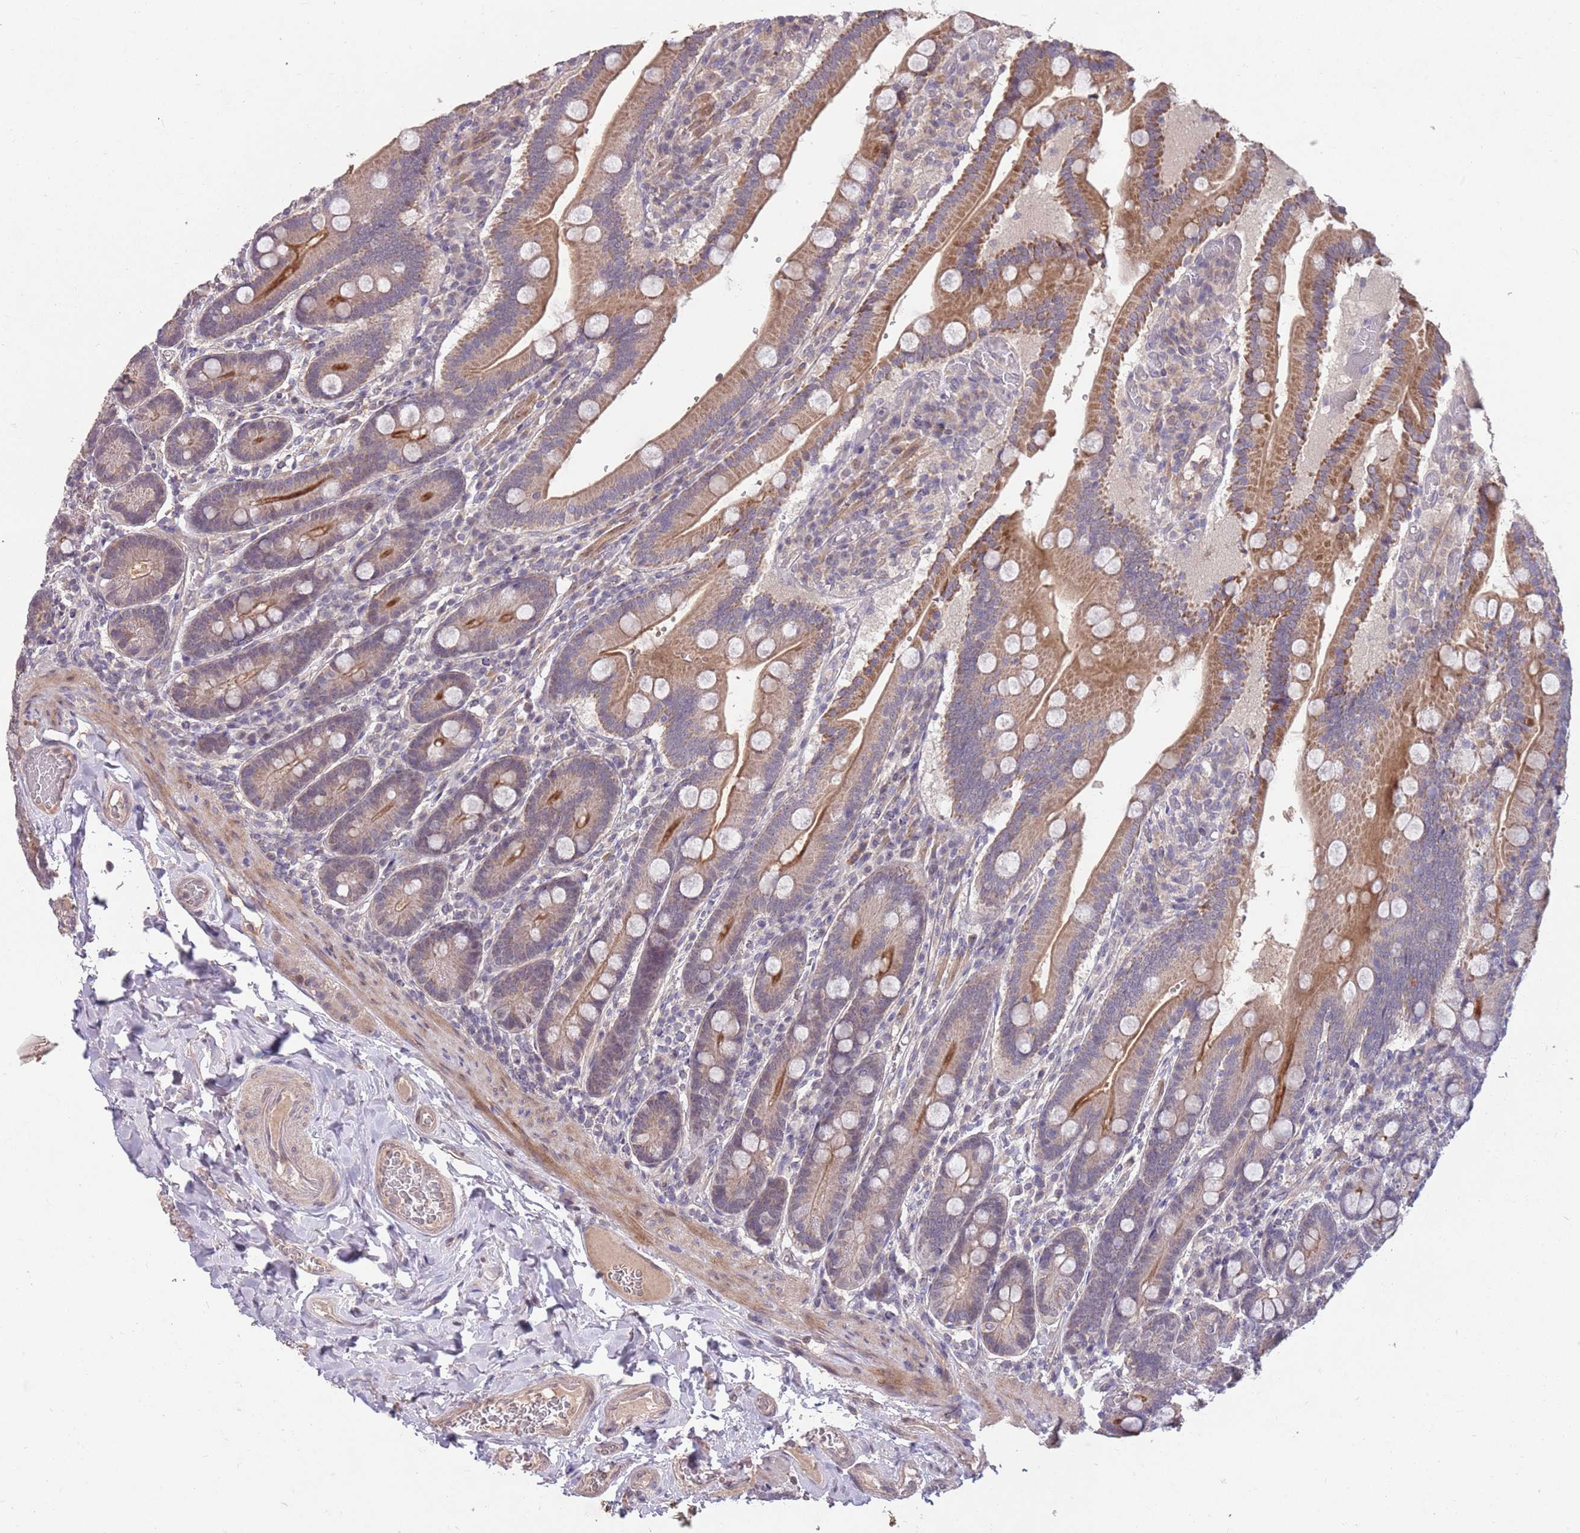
{"staining": {"intensity": "moderate", "quantity": ">75%", "location": "cytoplasmic/membranous"}, "tissue": "duodenum", "cell_type": "Glandular cells", "image_type": "normal", "snomed": [{"axis": "morphology", "description": "Normal tissue, NOS"}, {"axis": "topography", "description": "Duodenum"}], "caption": "IHC (DAB (3,3'-diaminobenzidine)) staining of normal duodenum shows moderate cytoplasmic/membranous protein expression in approximately >75% of glandular cells.", "gene": "MEI1", "patient": {"sex": "female", "age": 62}}